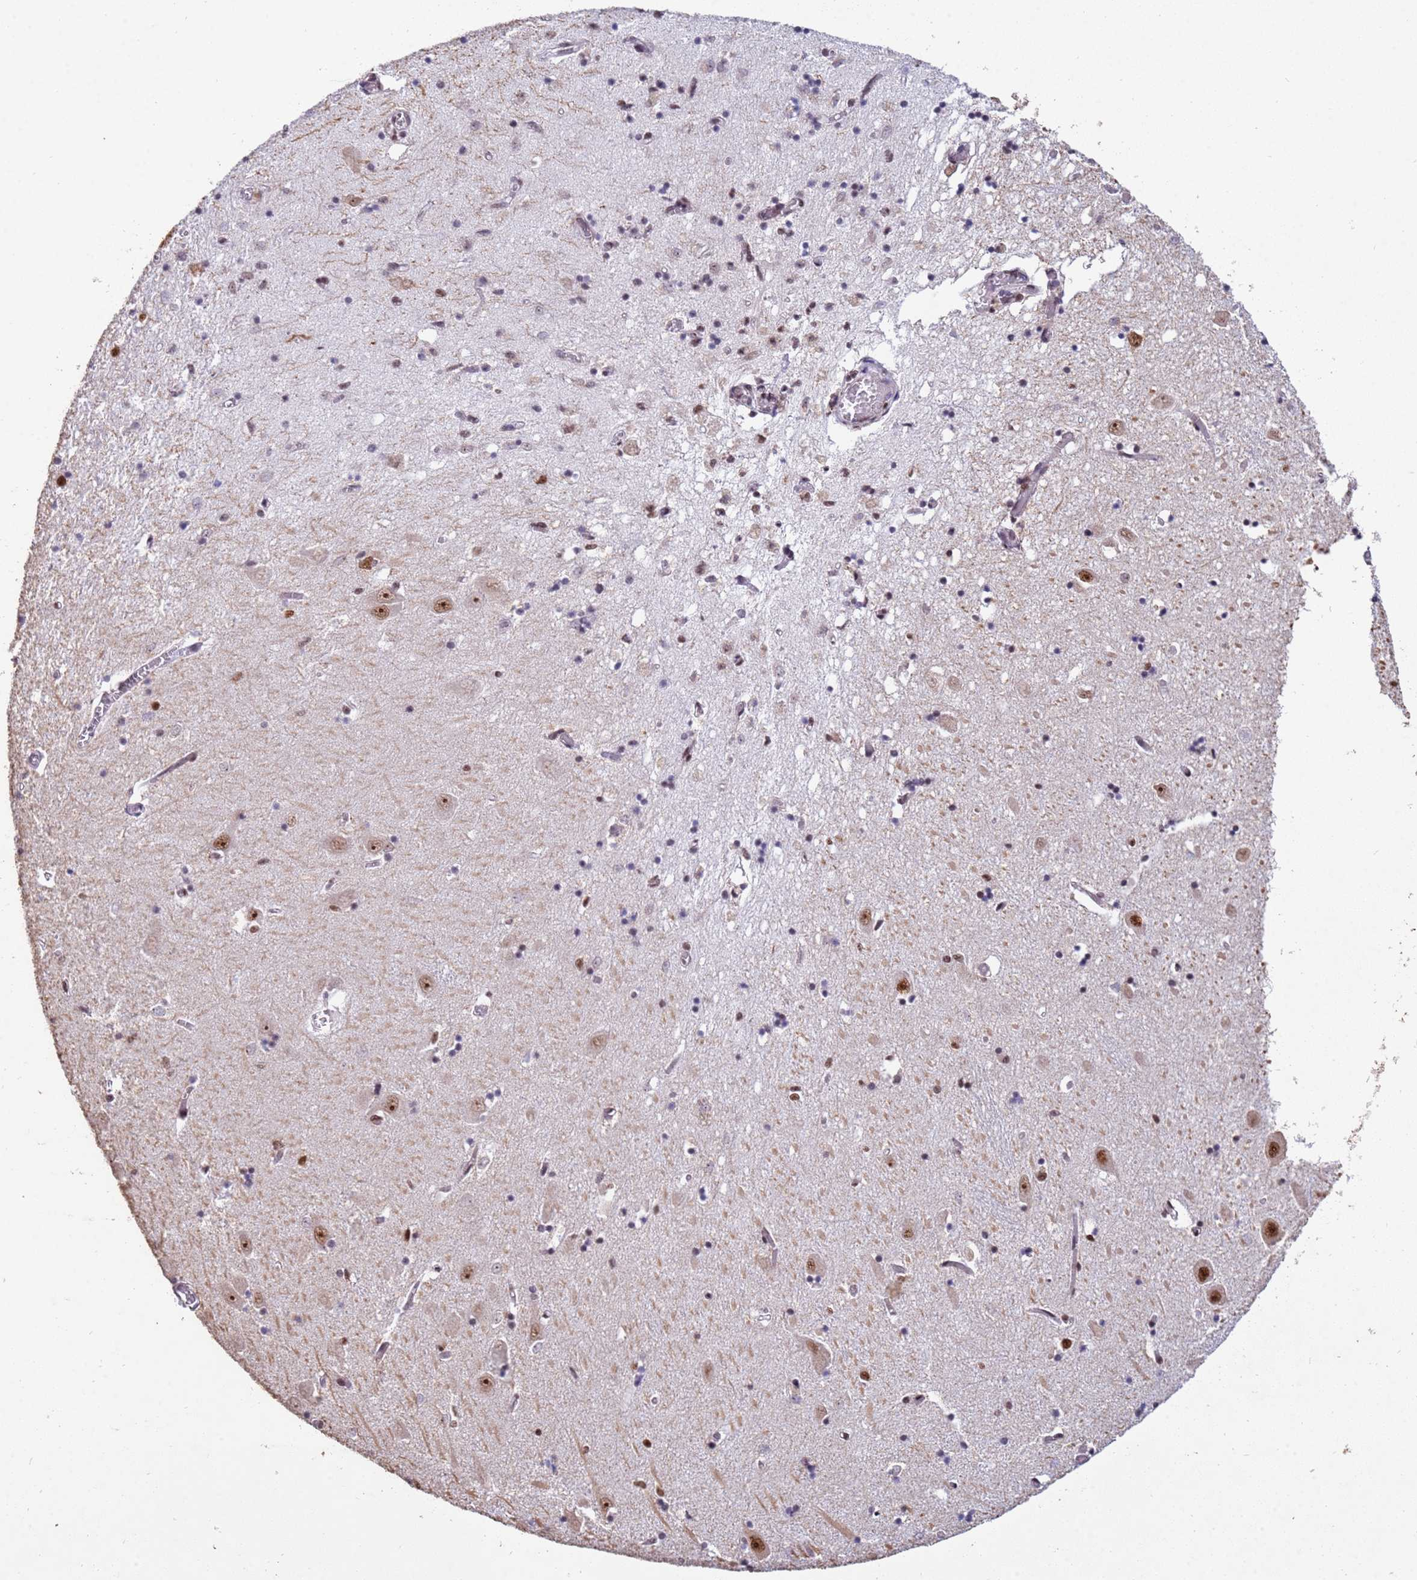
{"staining": {"intensity": "moderate", "quantity": "25%-75%", "location": "nuclear"}, "tissue": "hippocampus", "cell_type": "Glial cells", "image_type": "normal", "snomed": [{"axis": "morphology", "description": "Normal tissue, NOS"}, {"axis": "topography", "description": "Hippocampus"}], "caption": "Immunohistochemistry (IHC) of normal human hippocampus reveals medium levels of moderate nuclear staining in approximately 25%-75% of glial cells.", "gene": "ESF1", "patient": {"sex": "male", "age": 70}}